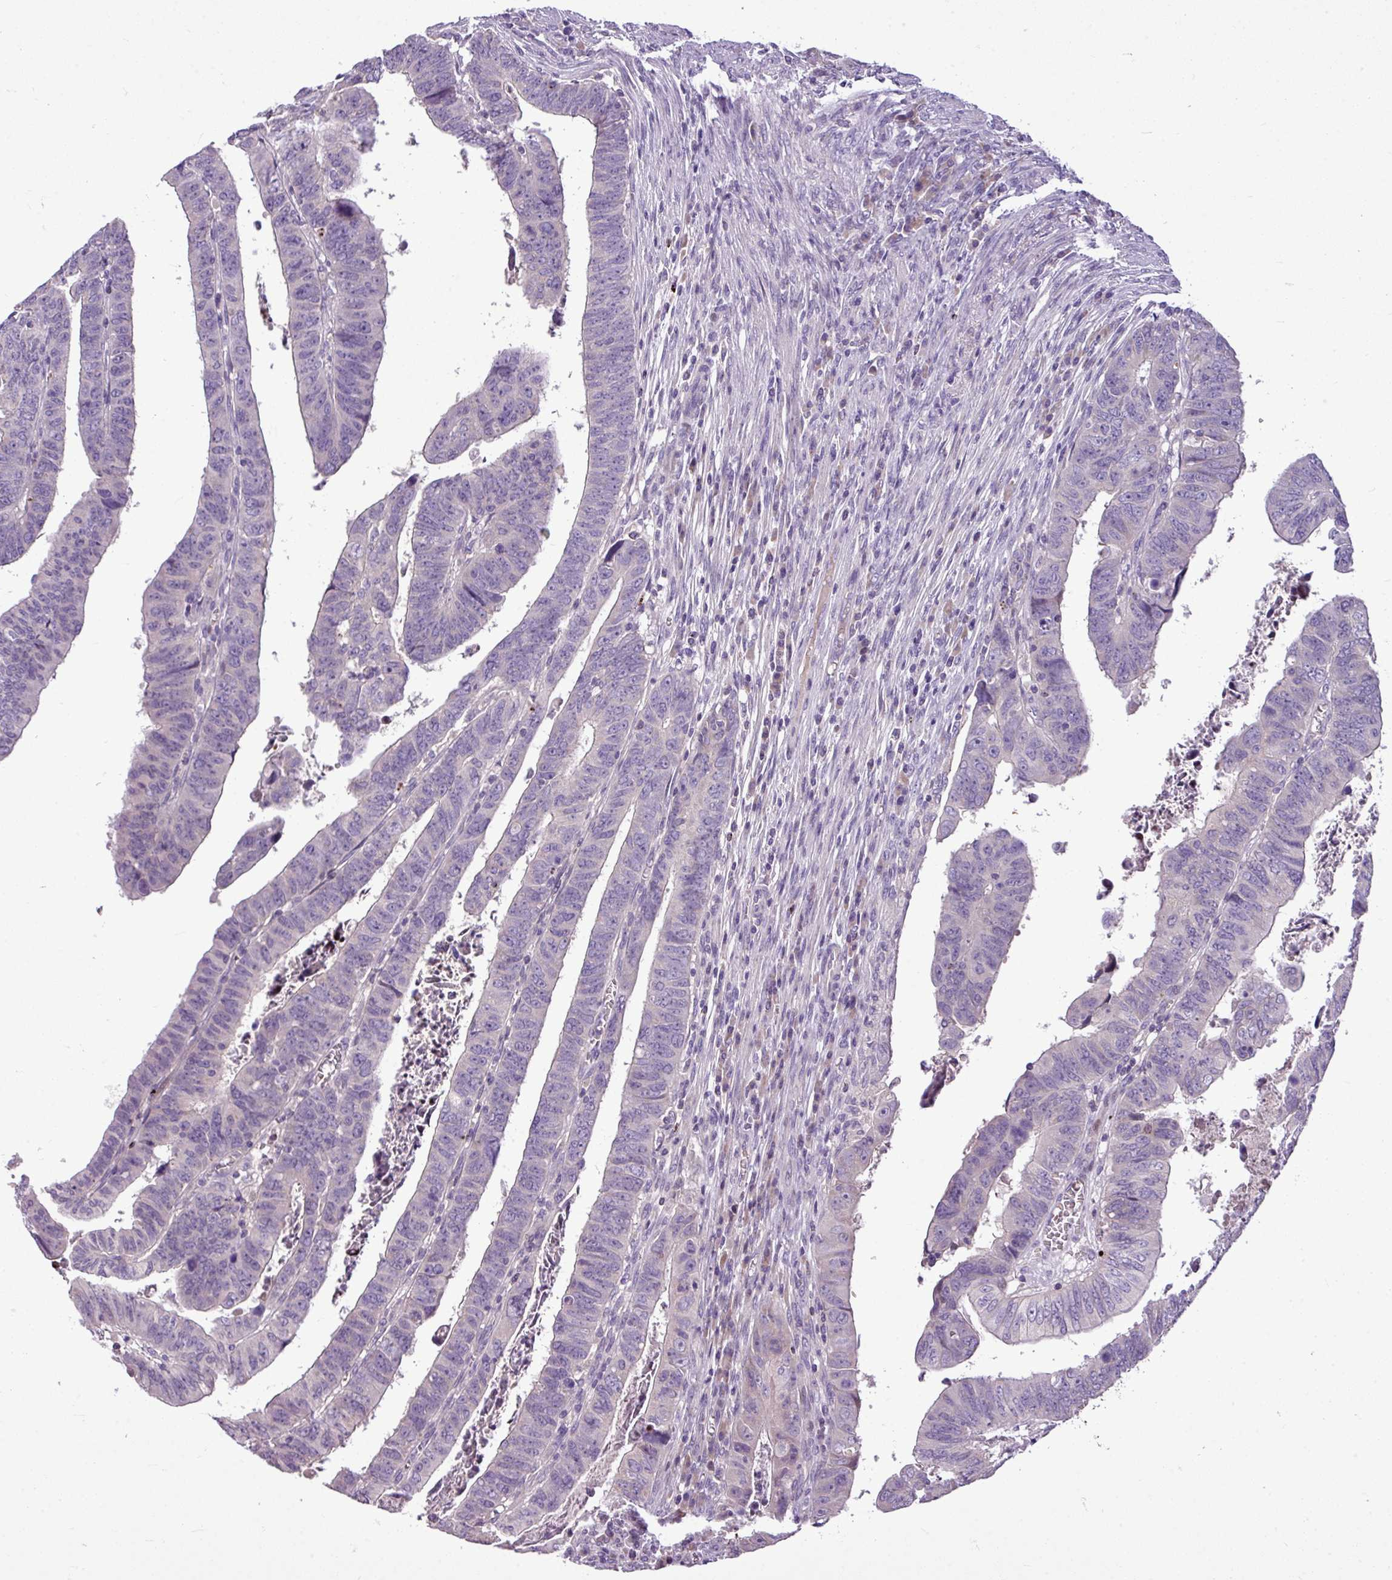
{"staining": {"intensity": "negative", "quantity": "none", "location": "none"}, "tissue": "colorectal cancer", "cell_type": "Tumor cells", "image_type": "cancer", "snomed": [{"axis": "morphology", "description": "Normal tissue, NOS"}, {"axis": "morphology", "description": "Adenocarcinoma, NOS"}, {"axis": "topography", "description": "Rectum"}], "caption": "IHC micrograph of neoplastic tissue: human adenocarcinoma (colorectal) stained with DAB demonstrates no significant protein expression in tumor cells.", "gene": "IL17A", "patient": {"sex": "female", "age": 65}}